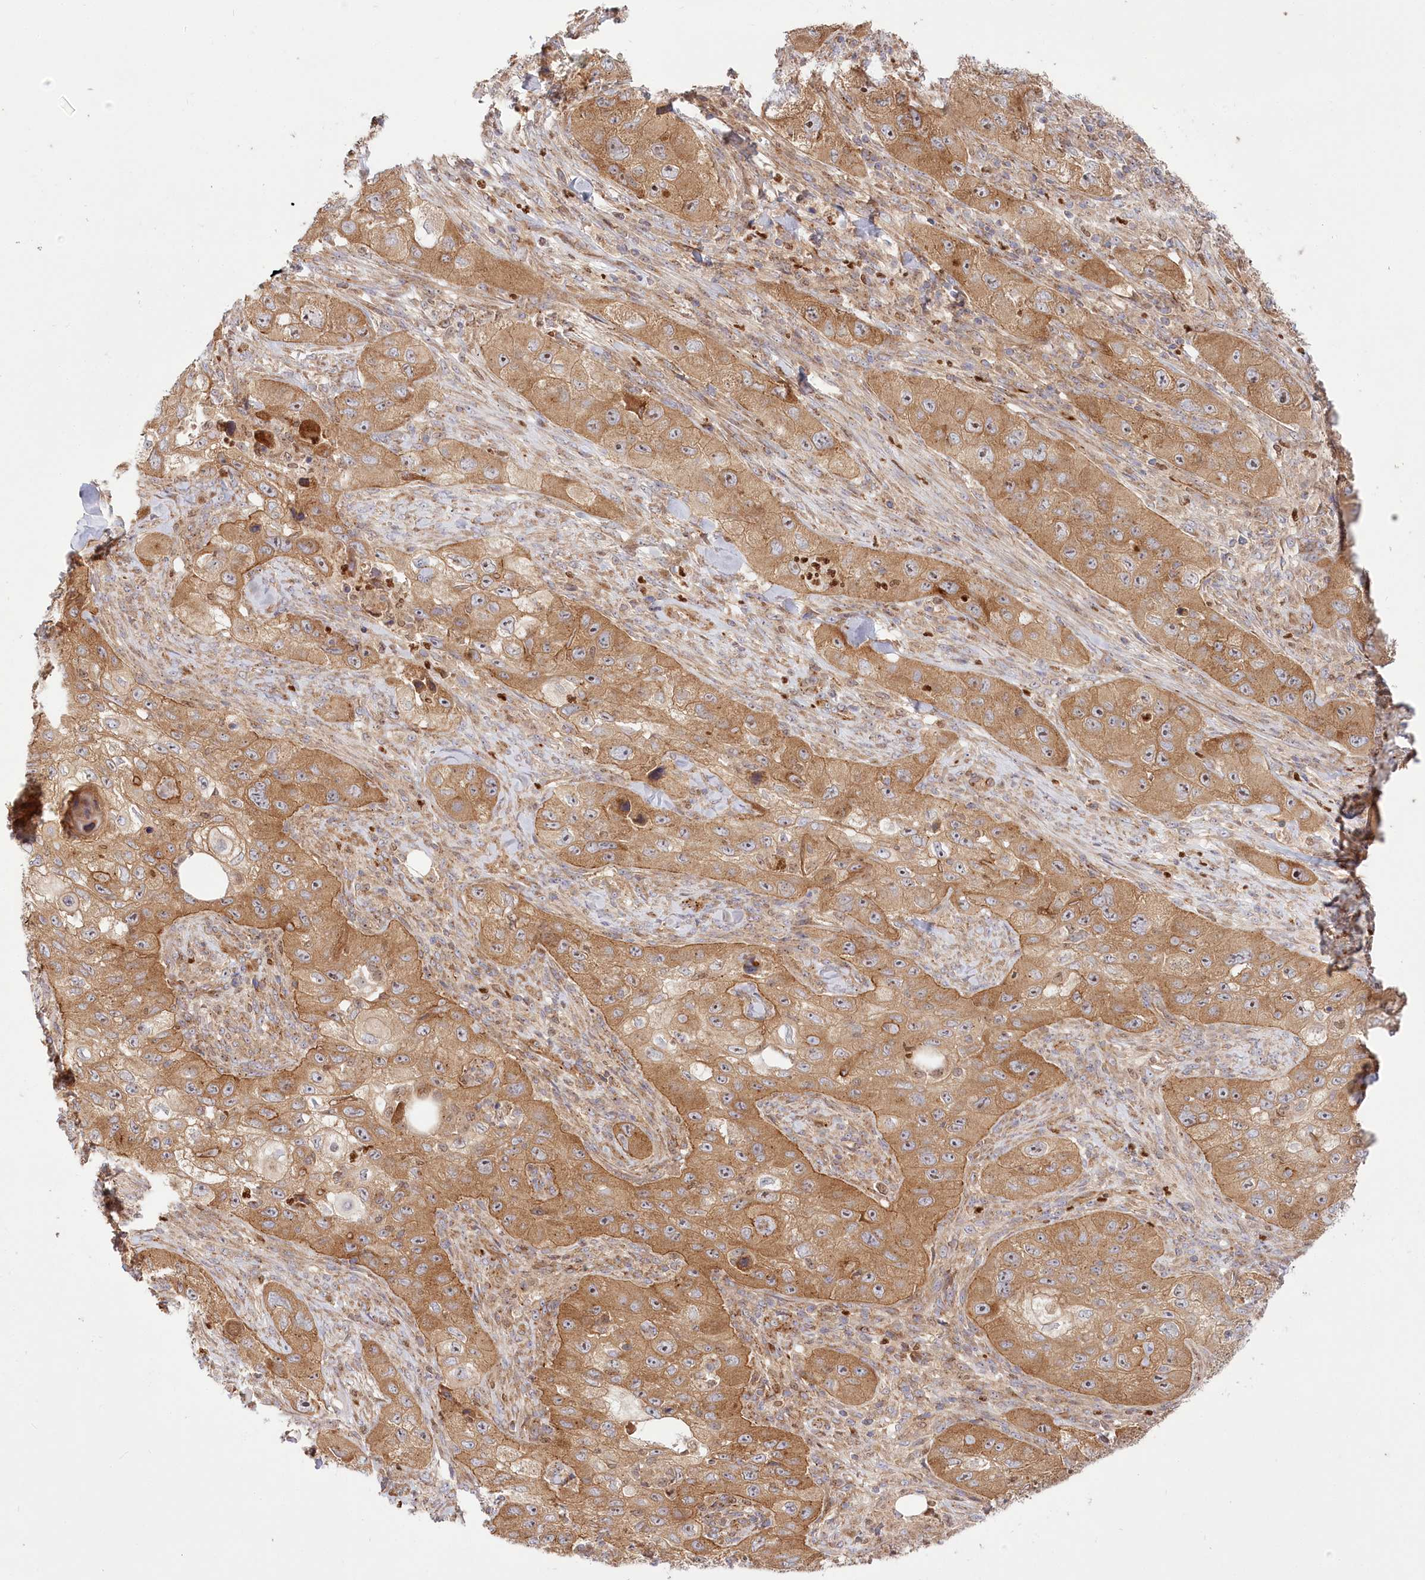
{"staining": {"intensity": "moderate", "quantity": ">75%", "location": "cytoplasmic/membranous"}, "tissue": "skin cancer", "cell_type": "Tumor cells", "image_type": "cancer", "snomed": [{"axis": "morphology", "description": "Squamous cell carcinoma, NOS"}, {"axis": "topography", "description": "Skin"}, {"axis": "topography", "description": "Subcutis"}], "caption": "A brown stain highlights moderate cytoplasmic/membranous staining of a protein in human squamous cell carcinoma (skin) tumor cells.", "gene": "COMMD3", "patient": {"sex": "male", "age": 73}}